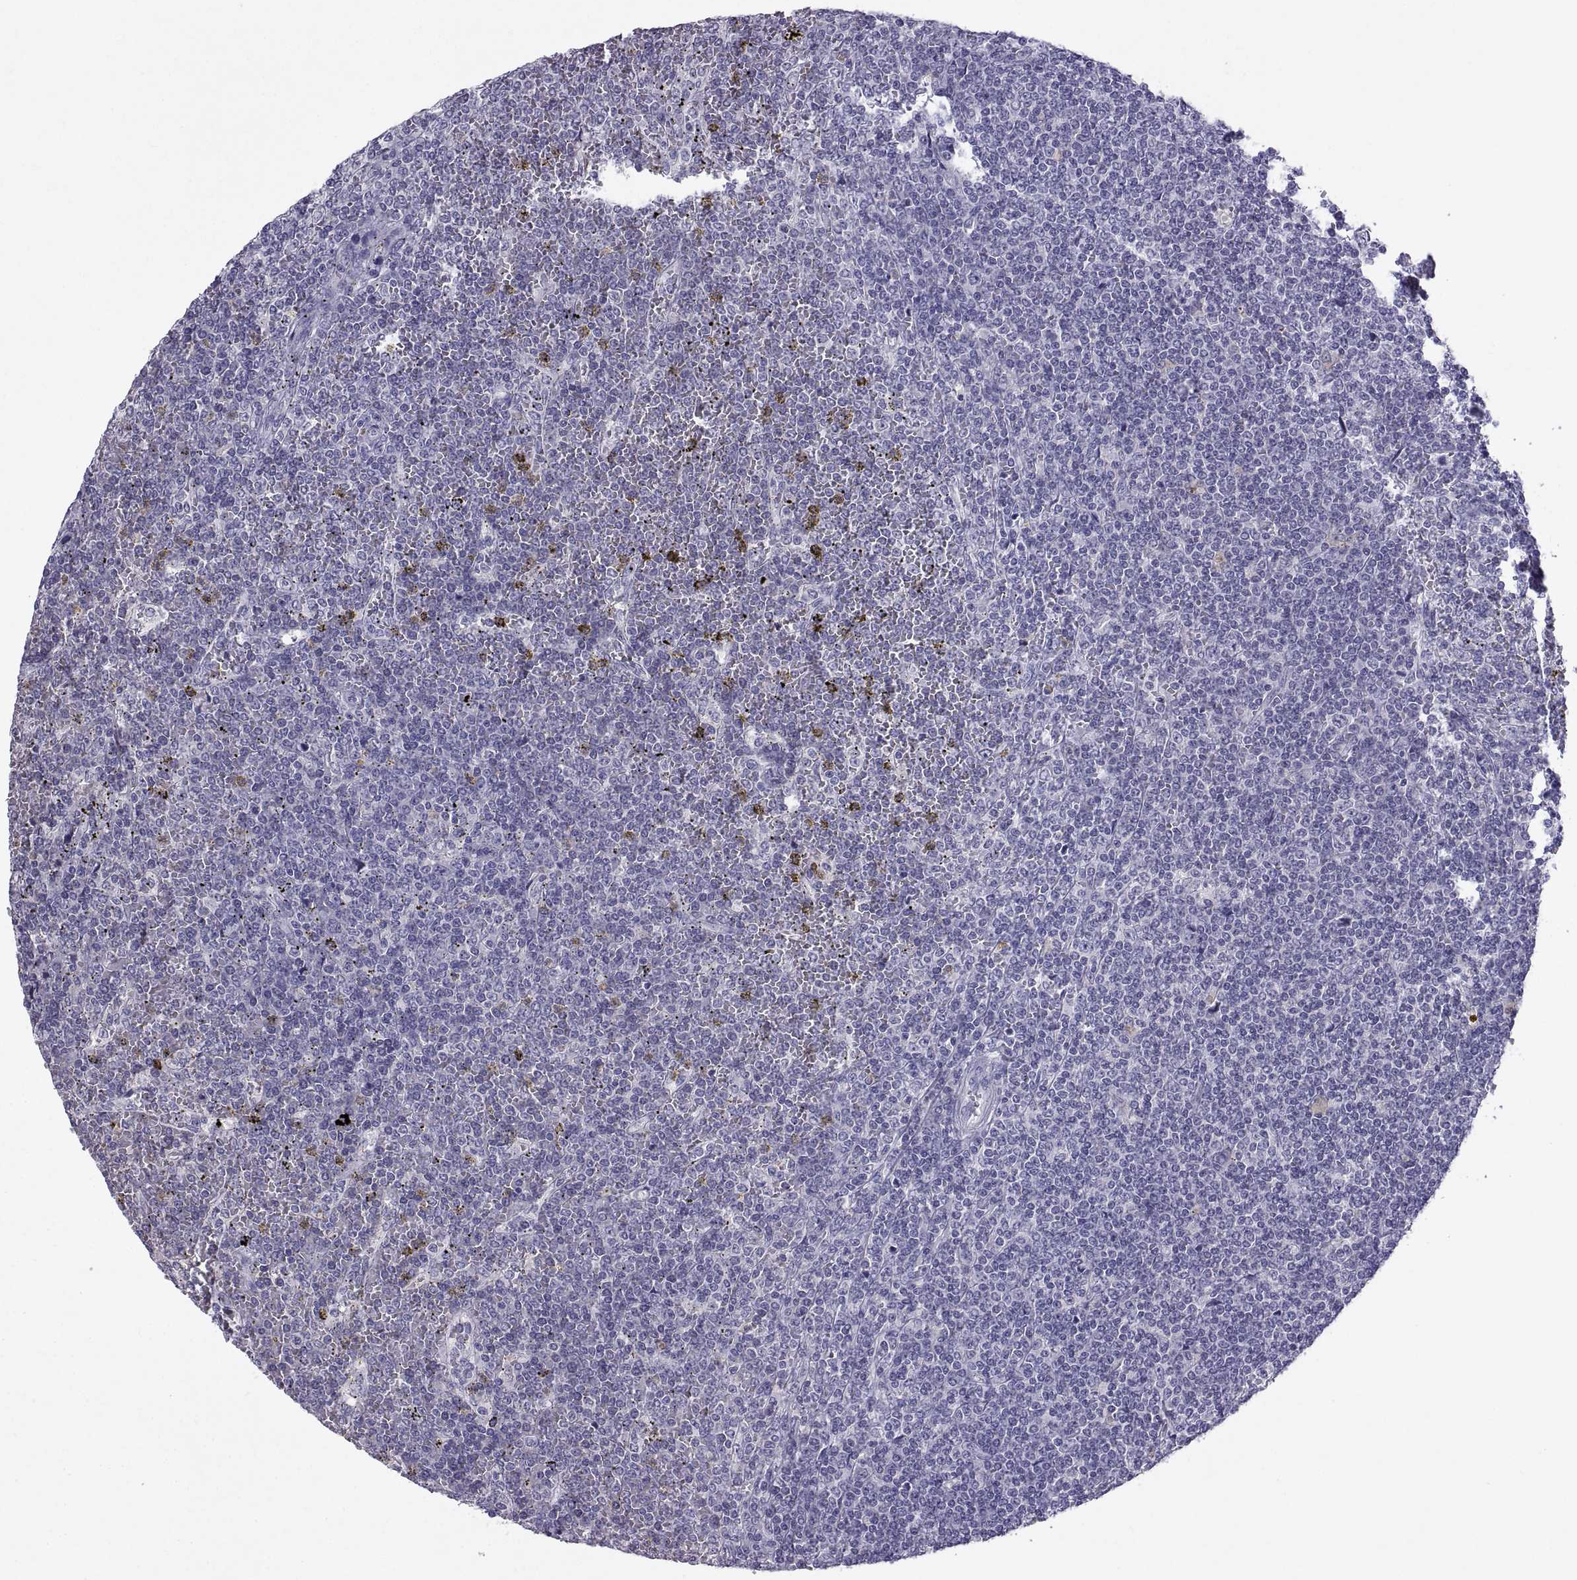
{"staining": {"intensity": "negative", "quantity": "none", "location": "none"}, "tissue": "lymphoma", "cell_type": "Tumor cells", "image_type": "cancer", "snomed": [{"axis": "morphology", "description": "Malignant lymphoma, non-Hodgkin's type, Low grade"}, {"axis": "topography", "description": "Spleen"}], "caption": "Immunohistochemistry (IHC) of lymphoma reveals no staining in tumor cells.", "gene": "SOX21", "patient": {"sex": "female", "age": 19}}